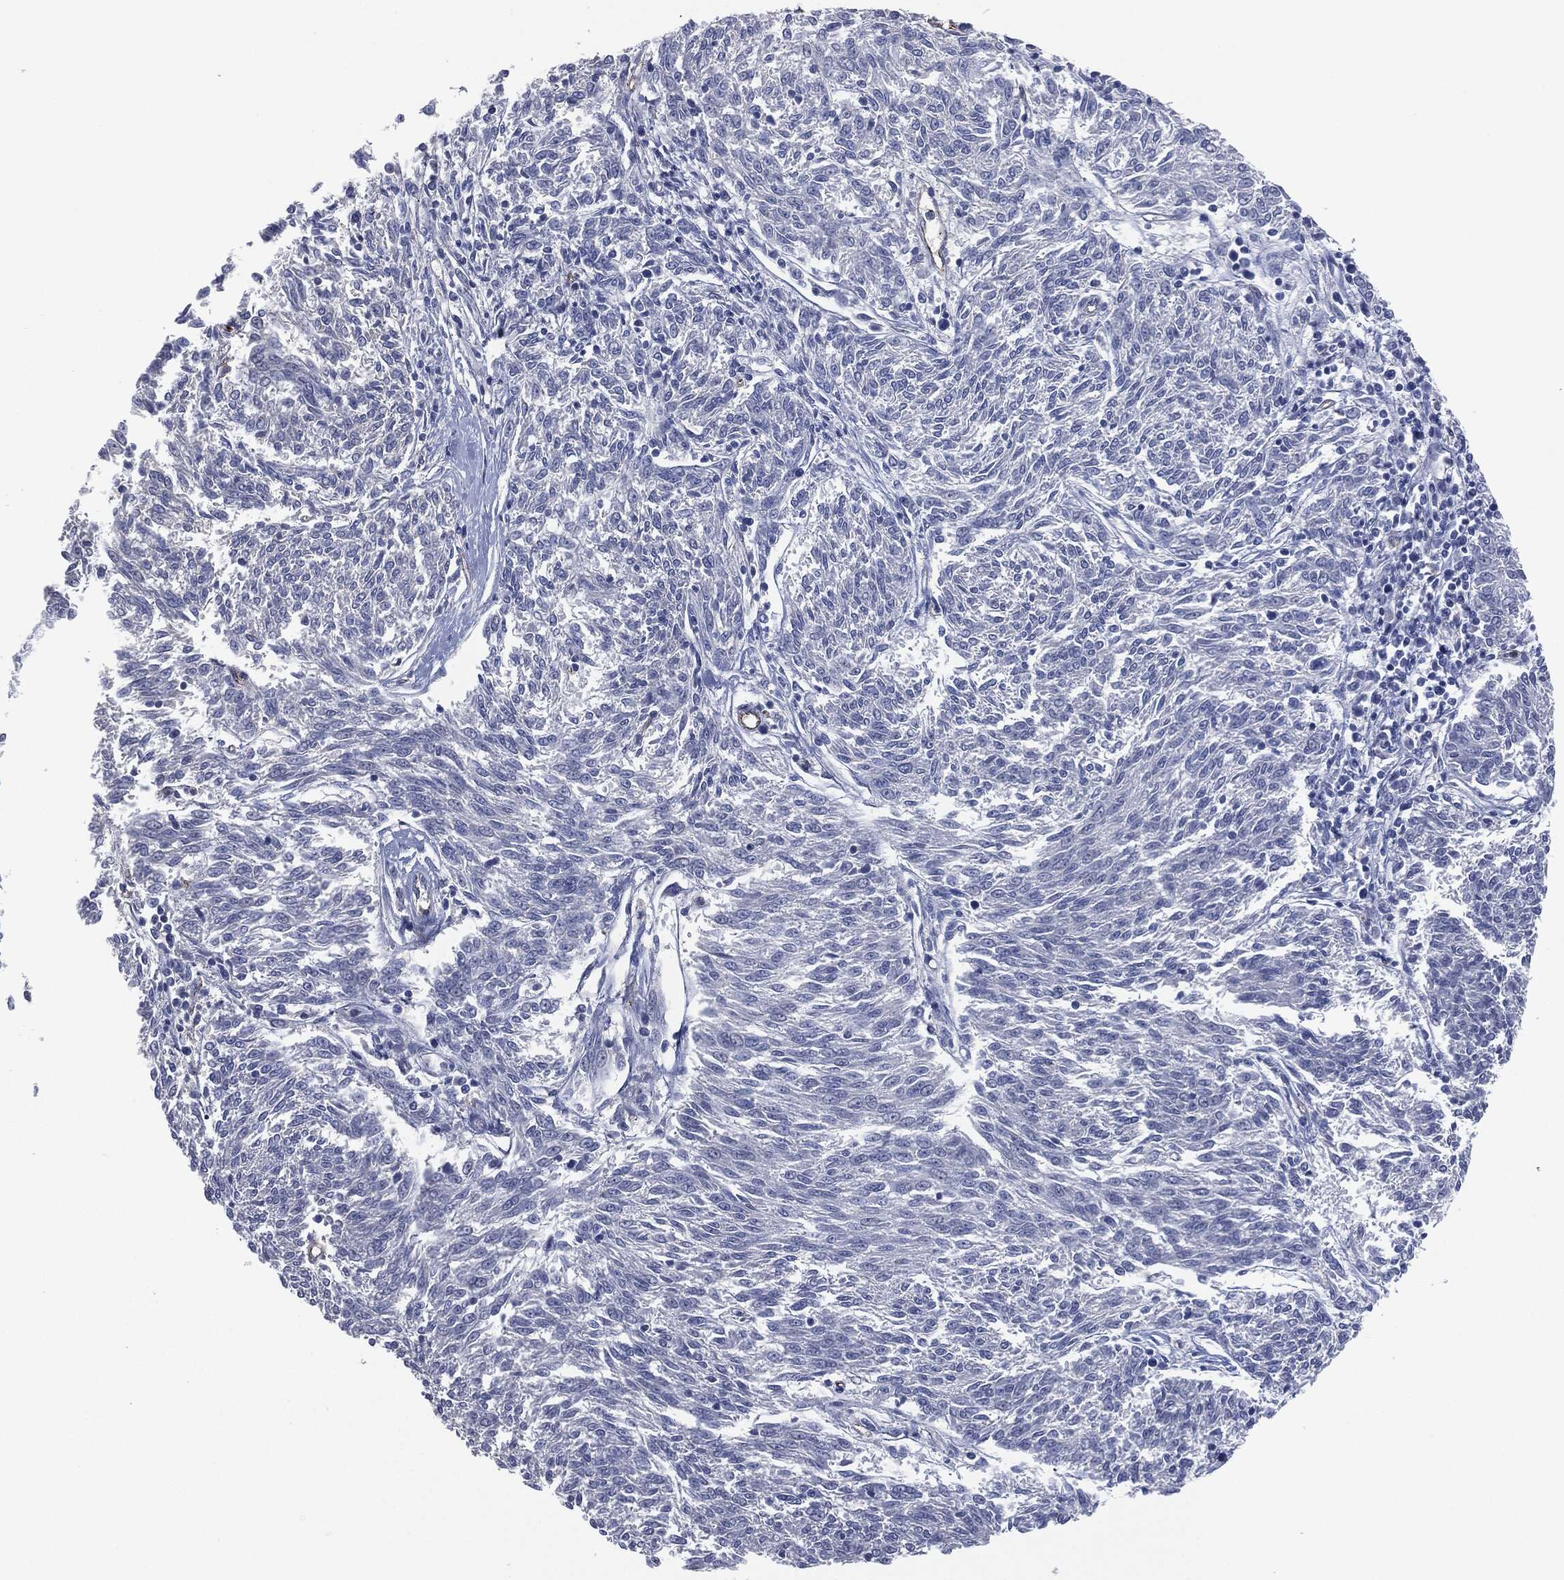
{"staining": {"intensity": "negative", "quantity": "none", "location": "none"}, "tissue": "melanoma", "cell_type": "Tumor cells", "image_type": "cancer", "snomed": [{"axis": "morphology", "description": "Malignant melanoma, NOS"}, {"axis": "topography", "description": "Skin"}], "caption": "This is a photomicrograph of IHC staining of melanoma, which shows no staining in tumor cells. Nuclei are stained in blue.", "gene": "APOB", "patient": {"sex": "female", "age": 72}}